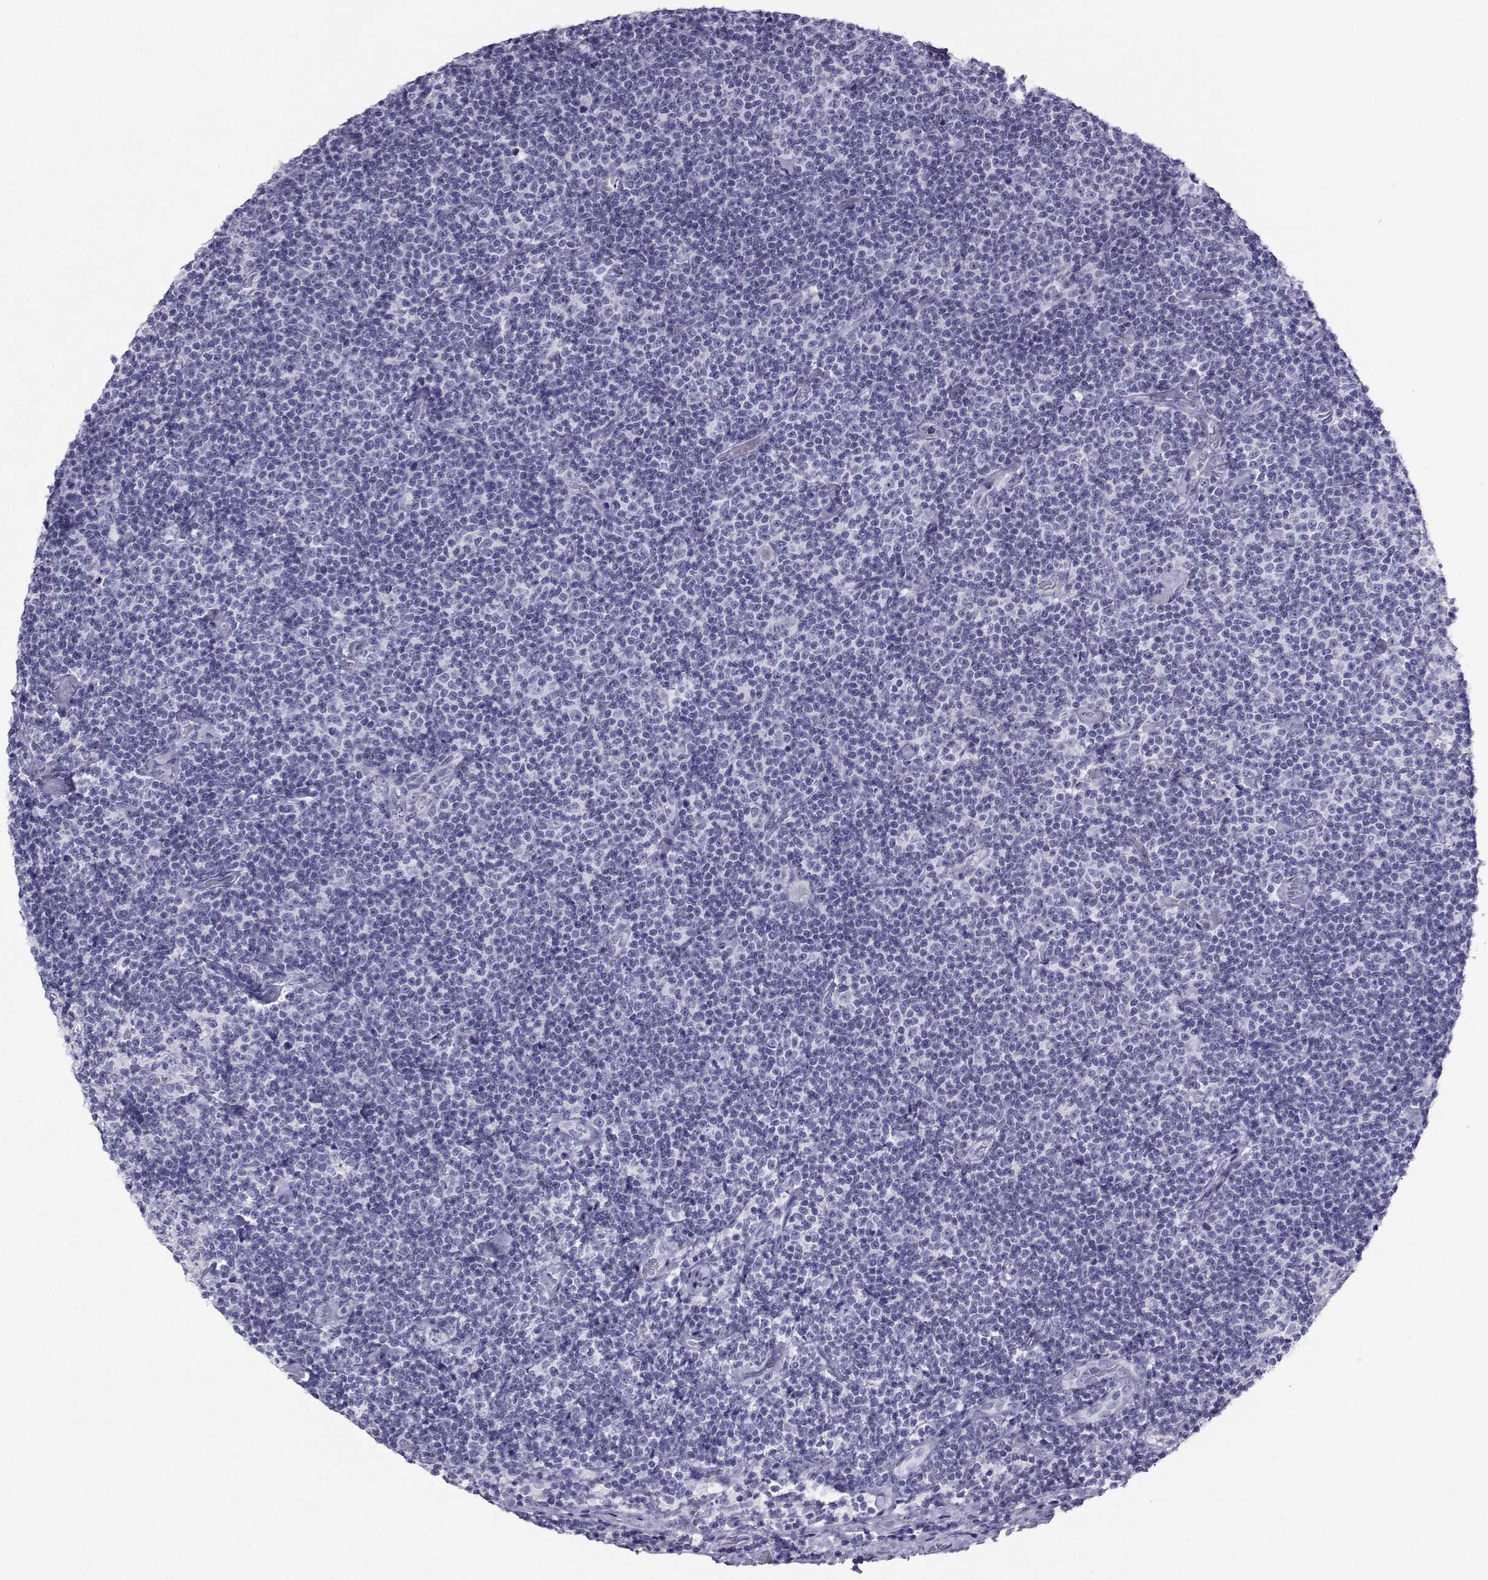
{"staining": {"intensity": "negative", "quantity": "none", "location": "none"}, "tissue": "lymphoma", "cell_type": "Tumor cells", "image_type": "cancer", "snomed": [{"axis": "morphology", "description": "Malignant lymphoma, non-Hodgkin's type, Low grade"}, {"axis": "topography", "description": "Lymph node"}], "caption": "Lymphoma was stained to show a protein in brown. There is no significant staining in tumor cells.", "gene": "SST", "patient": {"sex": "male", "age": 81}}